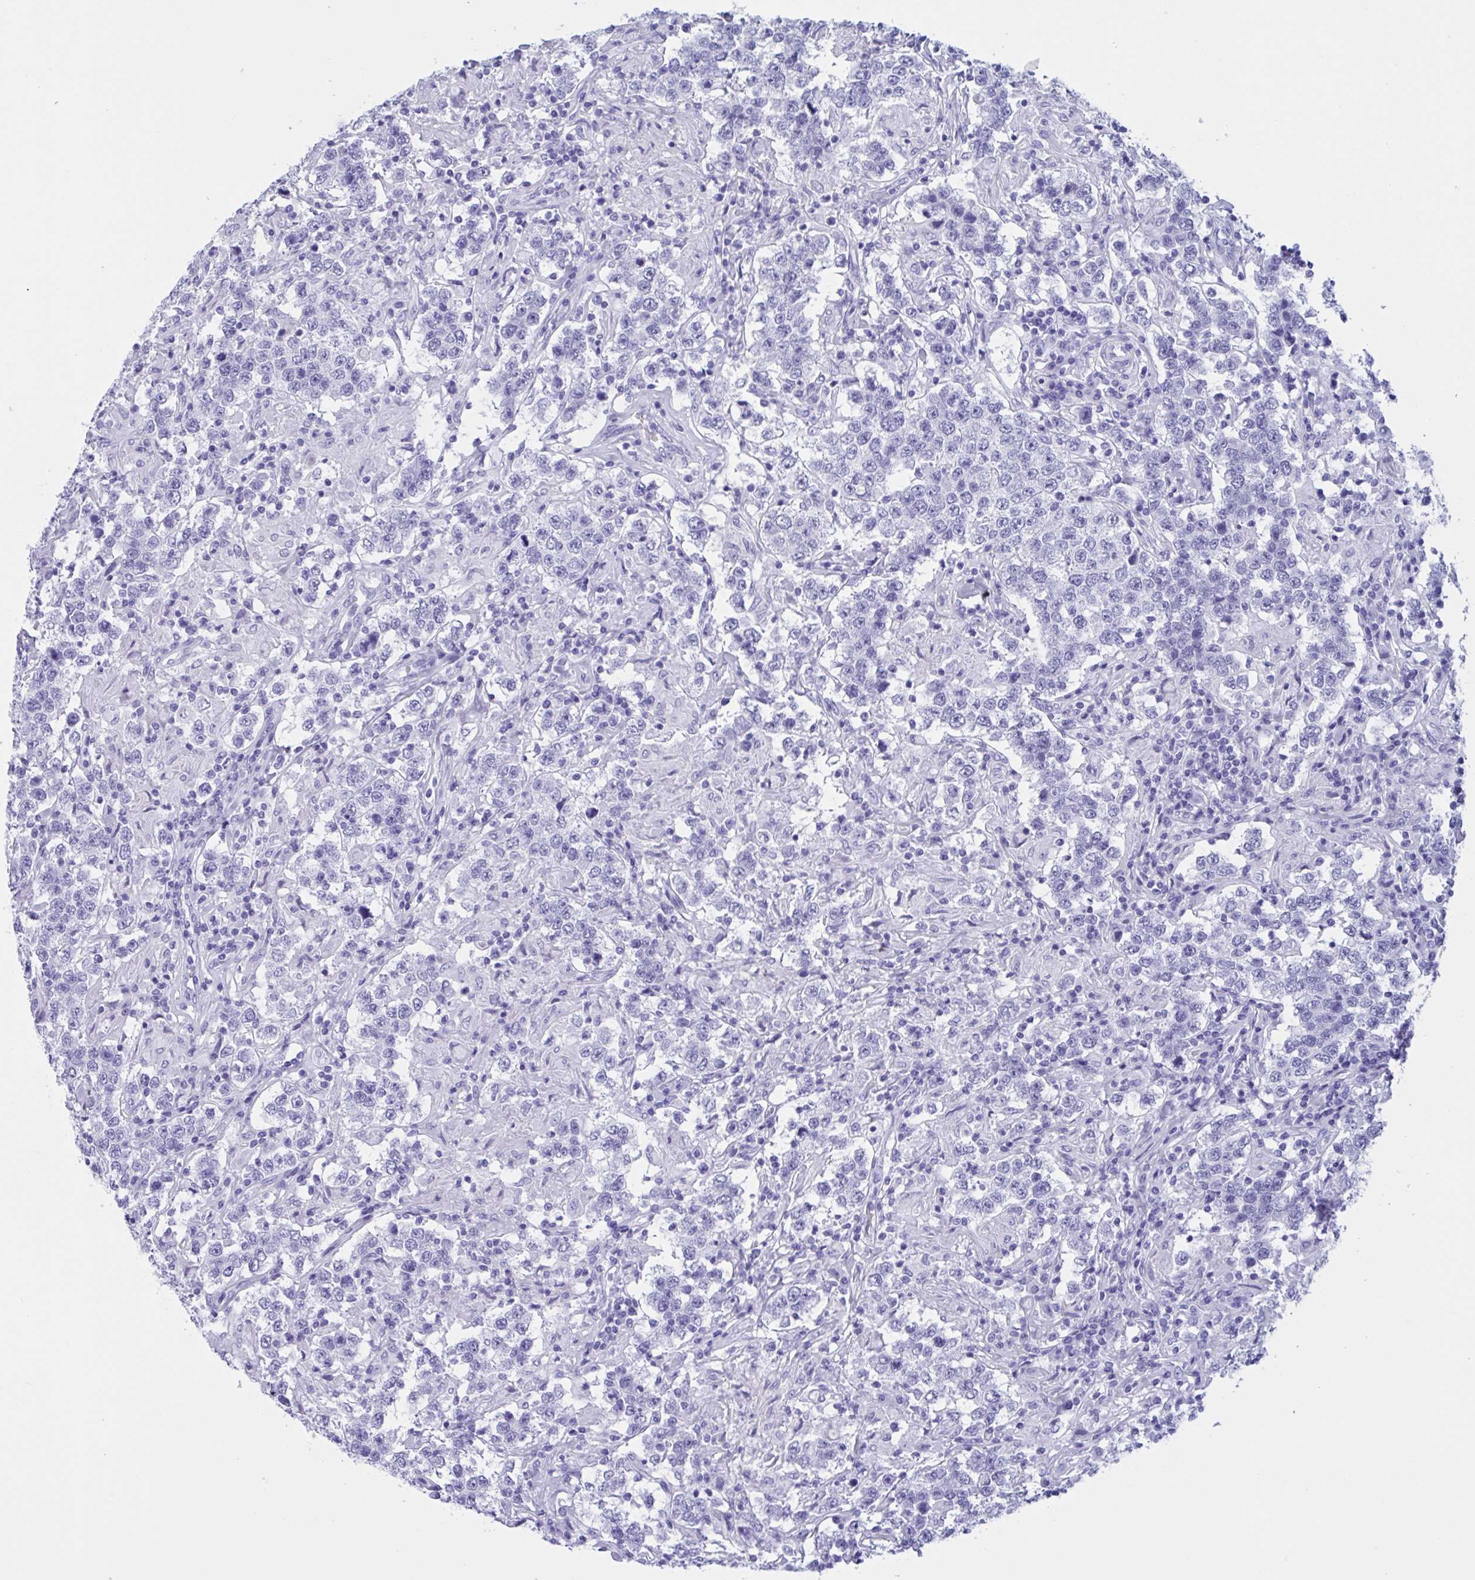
{"staining": {"intensity": "negative", "quantity": "none", "location": "none"}, "tissue": "testis cancer", "cell_type": "Tumor cells", "image_type": "cancer", "snomed": [{"axis": "morphology", "description": "Seminoma, NOS"}, {"axis": "morphology", "description": "Carcinoma, Embryonal, NOS"}, {"axis": "topography", "description": "Testis"}], "caption": "IHC image of neoplastic tissue: testis cancer (embryonal carcinoma) stained with DAB exhibits no significant protein positivity in tumor cells.", "gene": "ZNF850", "patient": {"sex": "male", "age": 41}}